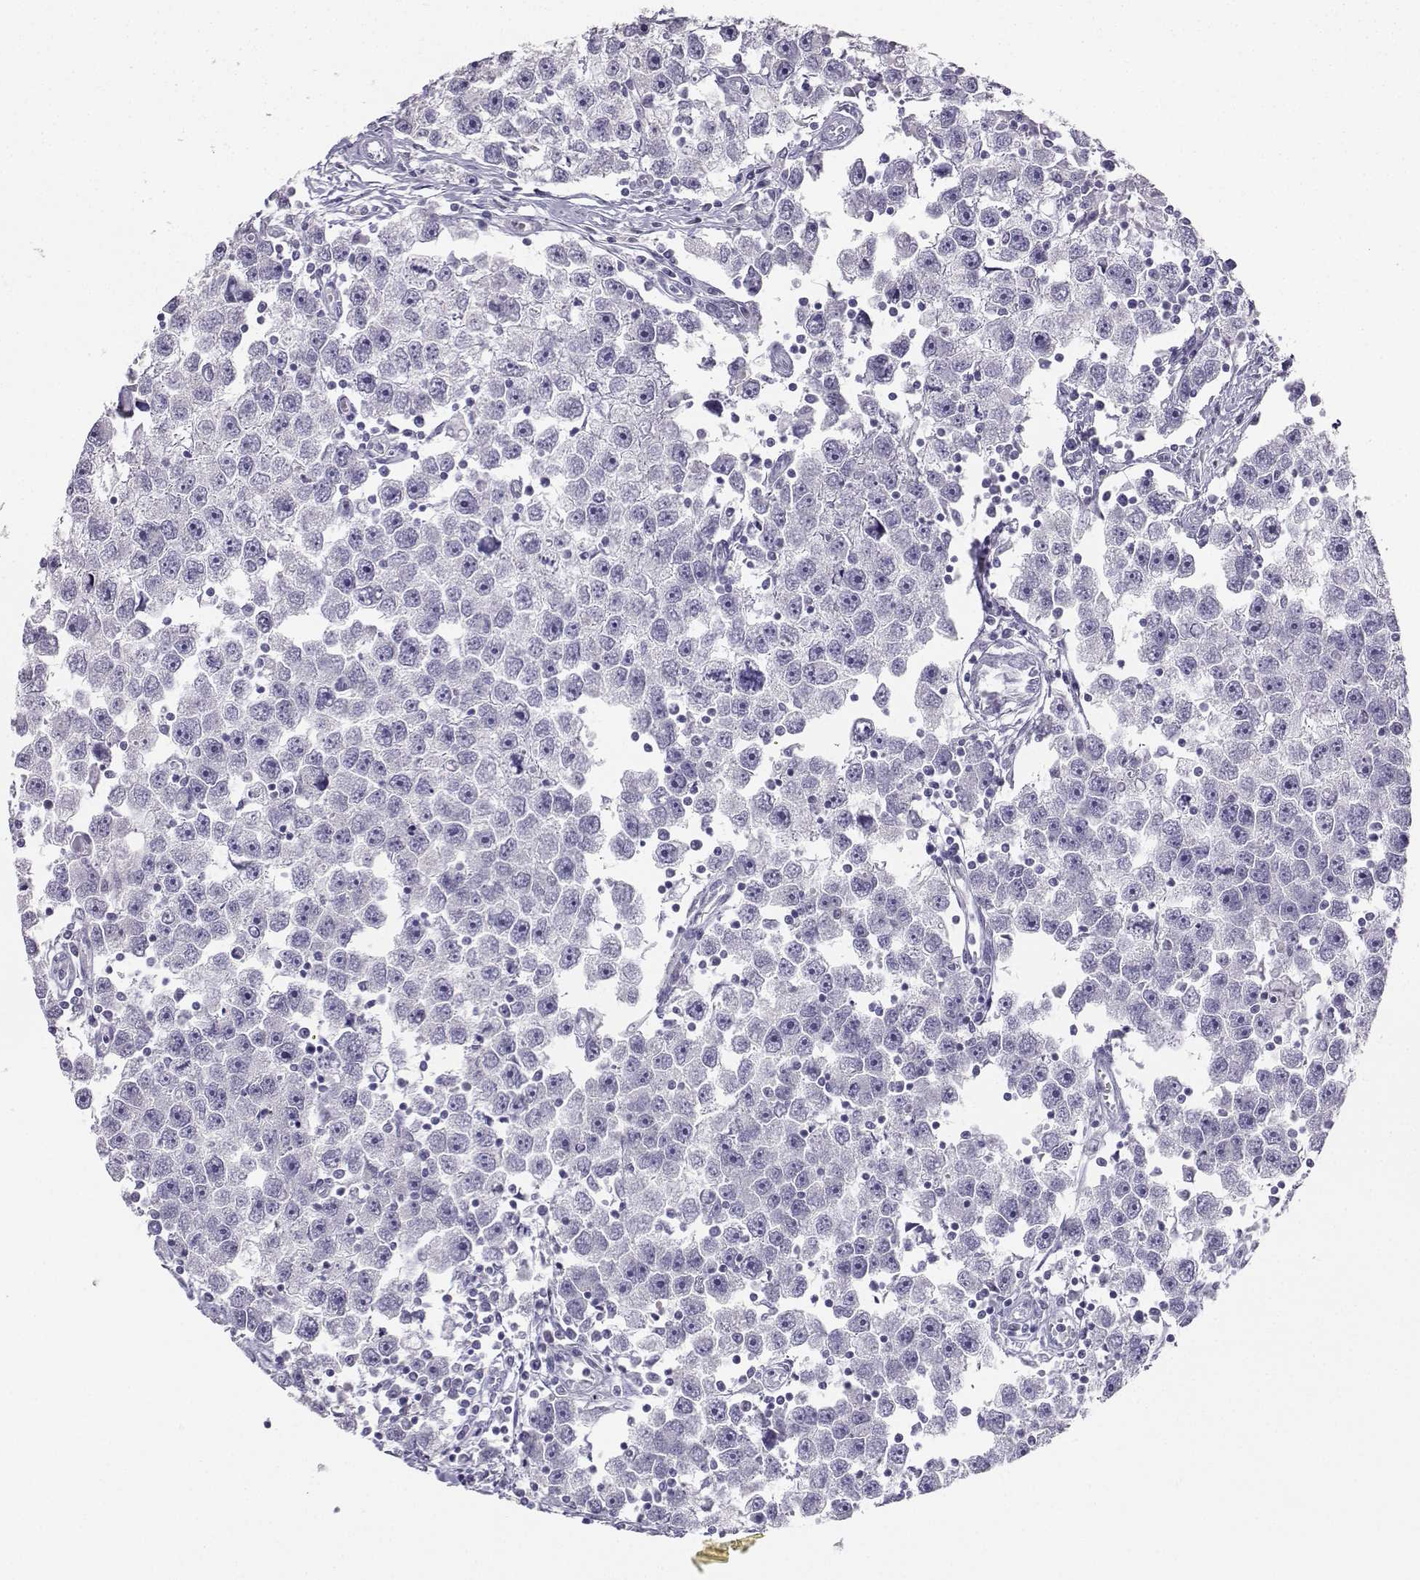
{"staining": {"intensity": "negative", "quantity": "none", "location": "none"}, "tissue": "testis cancer", "cell_type": "Tumor cells", "image_type": "cancer", "snomed": [{"axis": "morphology", "description": "Seminoma, NOS"}, {"axis": "topography", "description": "Testis"}], "caption": "Immunohistochemical staining of testis cancer (seminoma) shows no significant positivity in tumor cells.", "gene": "AVP", "patient": {"sex": "male", "age": 30}}